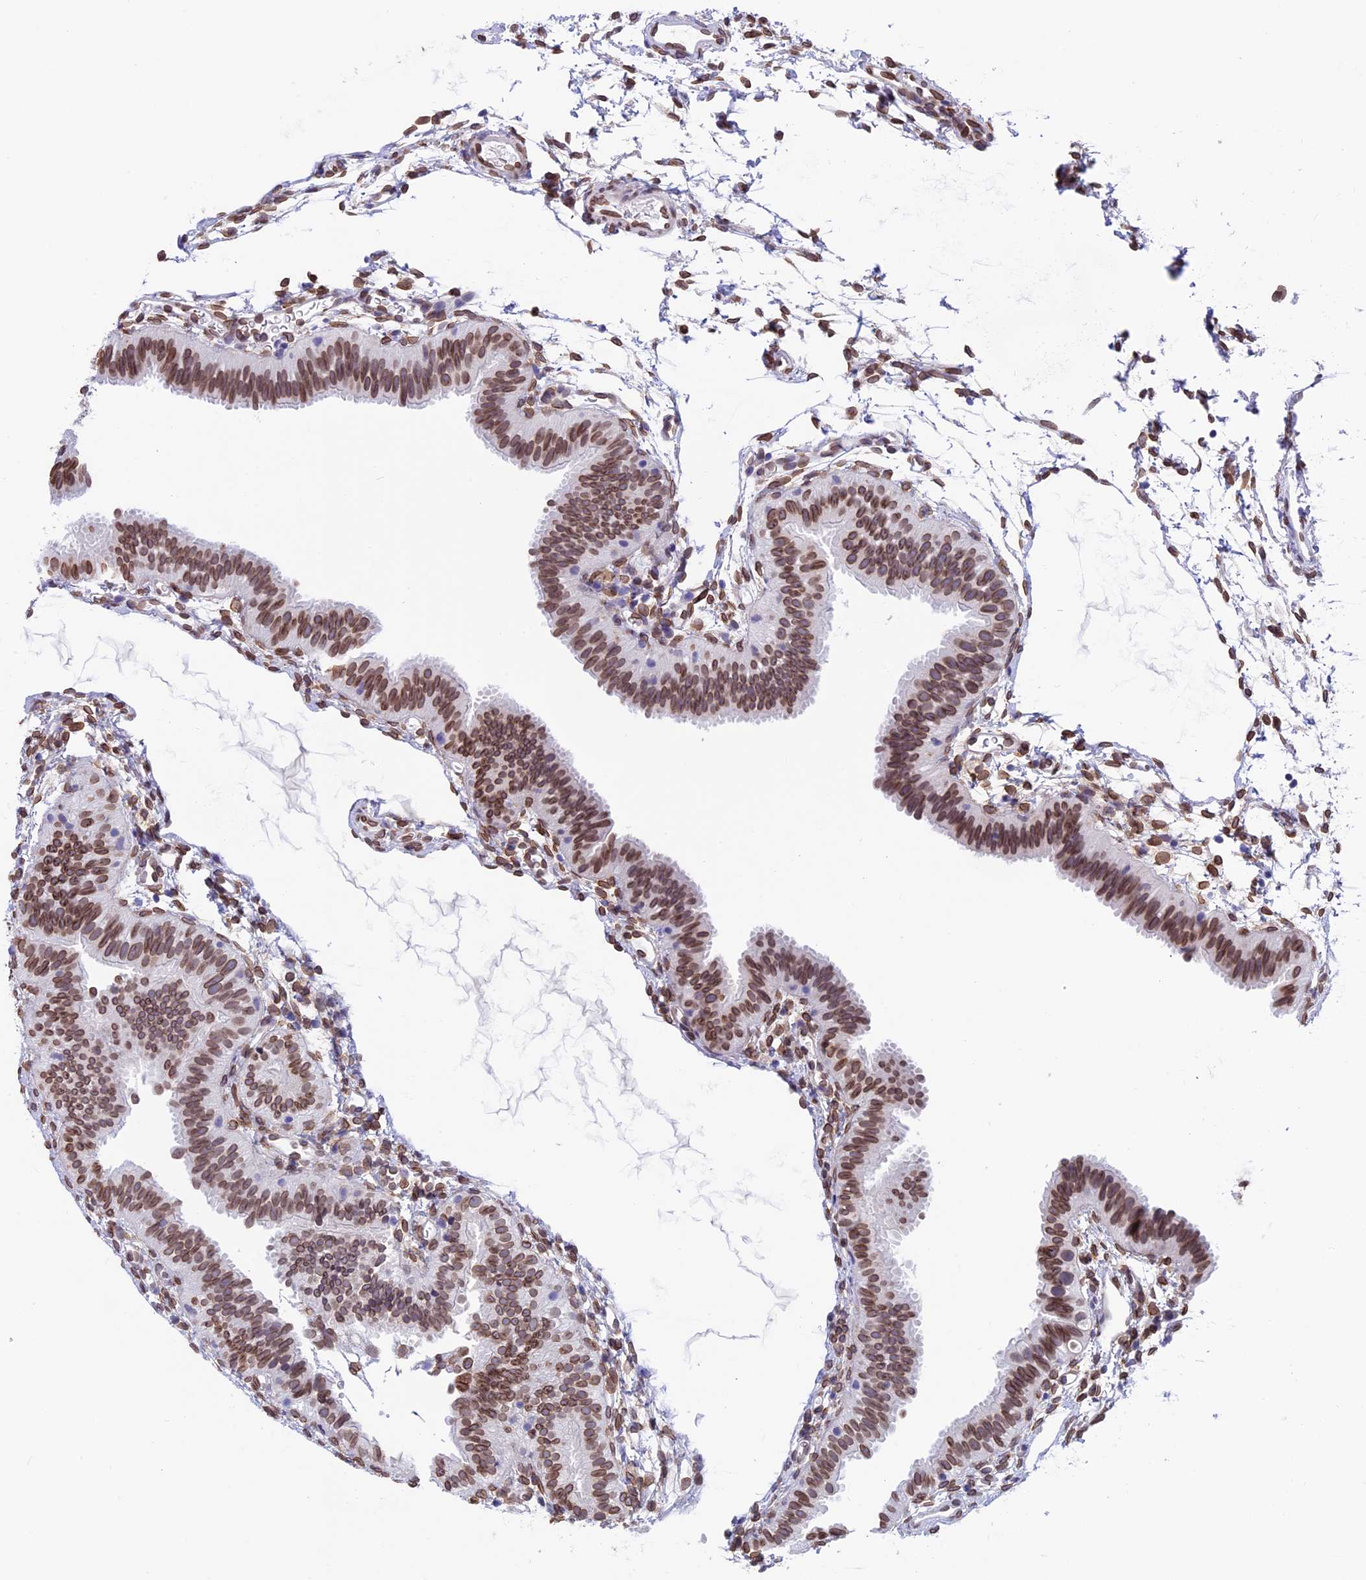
{"staining": {"intensity": "moderate", "quantity": ">75%", "location": "cytoplasmic/membranous,nuclear"}, "tissue": "fallopian tube", "cell_type": "Glandular cells", "image_type": "normal", "snomed": [{"axis": "morphology", "description": "Normal tissue, NOS"}, {"axis": "topography", "description": "Fallopian tube"}], "caption": "Brown immunohistochemical staining in unremarkable fallopian tube demonstrates moderate cytoplasmic/membranous,nuclear positivity in approximately >75% of glandular cells. The staining is performed using DAB (3,3'-diaminobenzidine) brown chromogen to label protein expression. The nuclei are counter-stained blue using hematoxylin.", "gene": "TMPRSS7", "patient": {"sex": "female", "age": 35}}